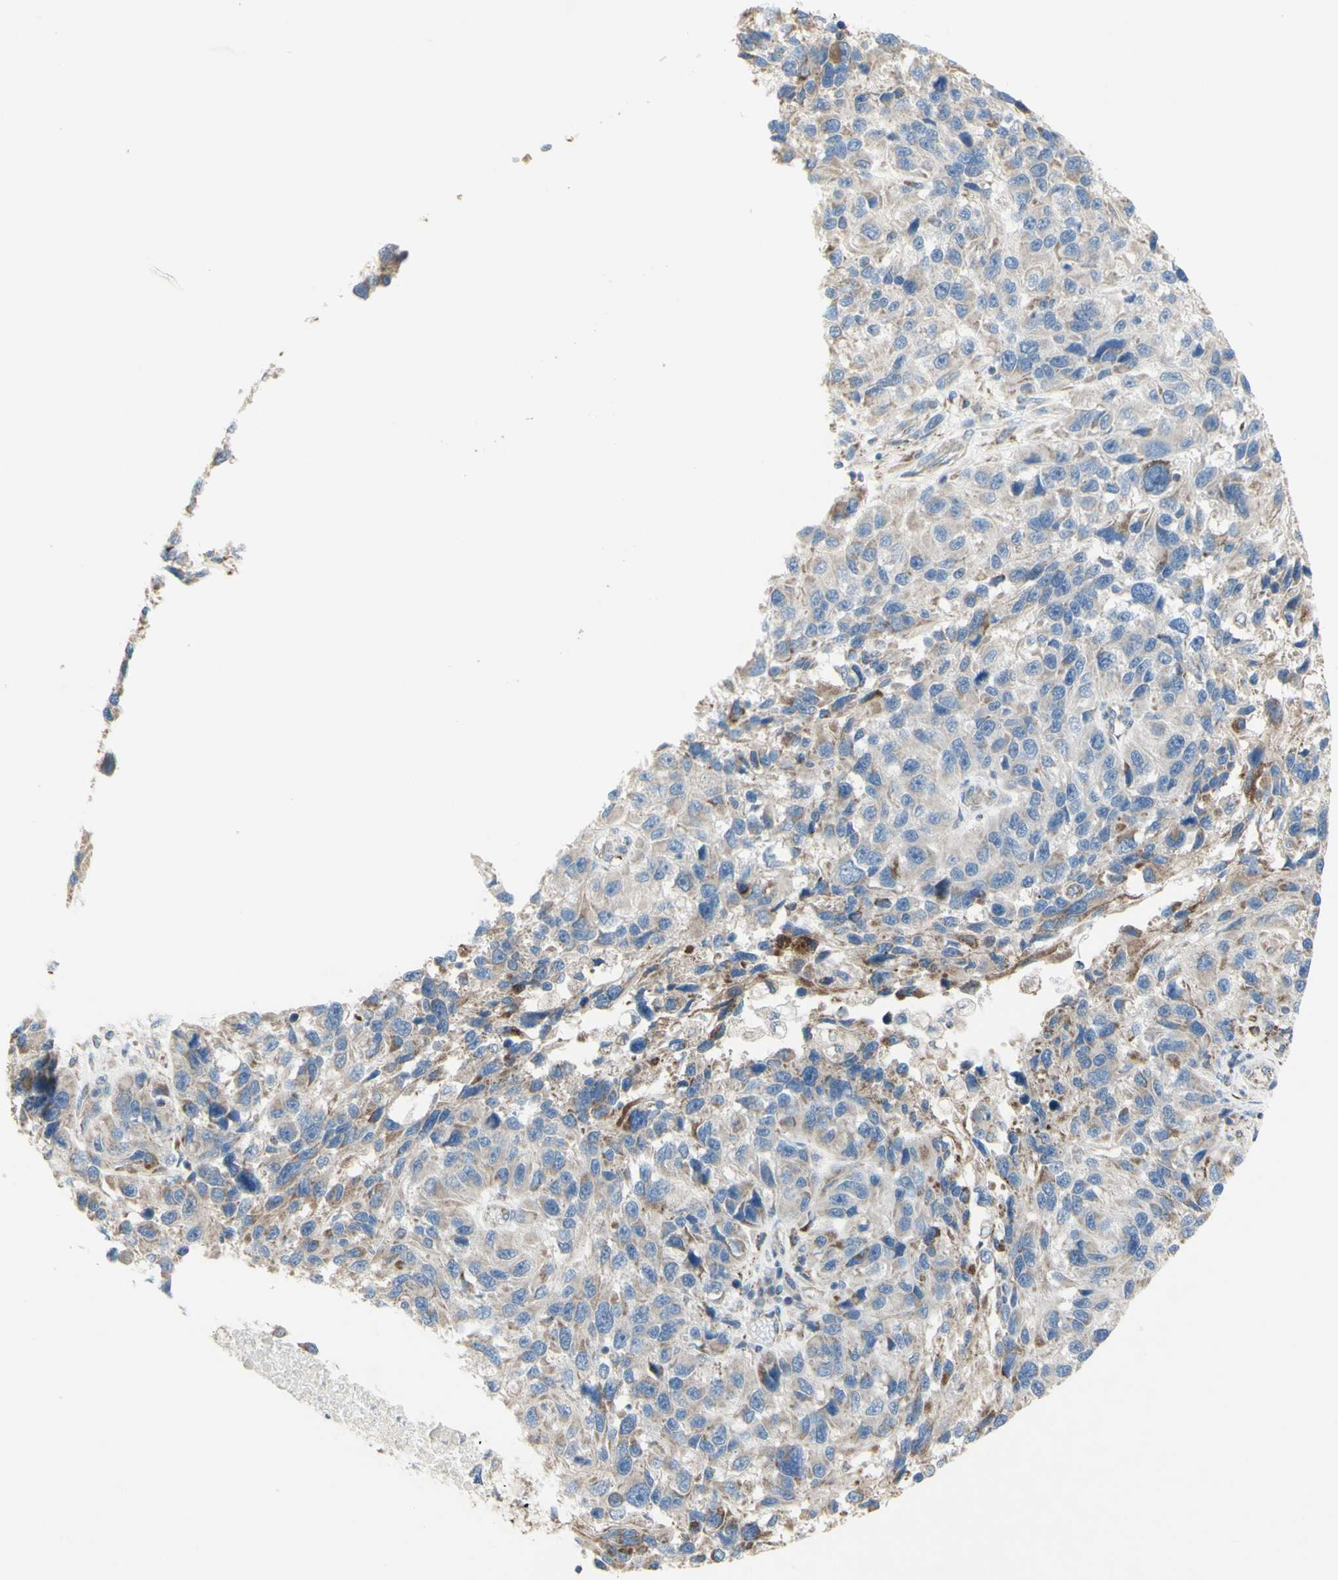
{"staining": {"intensity": "weak", "quantity": "<25%", "location": "cytoplasmic/membranous"}, "tissue": "melanoma", "cell_type": "Tumor cells", "image_type": "cancer", "snomed": [{"axis": "morphology", "description": "Malignant melanoma, NOS"}, {"axis": "topography", "description": "Skin"}], "caption": "Tumor cells show no significant protein staining in melanoma. (DAB (3,3'-diaminobenzidine) immunohistochemistry with hematoxylin counter stain).", "gene": "CNTNAP1", "patient": {"sex": "male", "age": 53}}